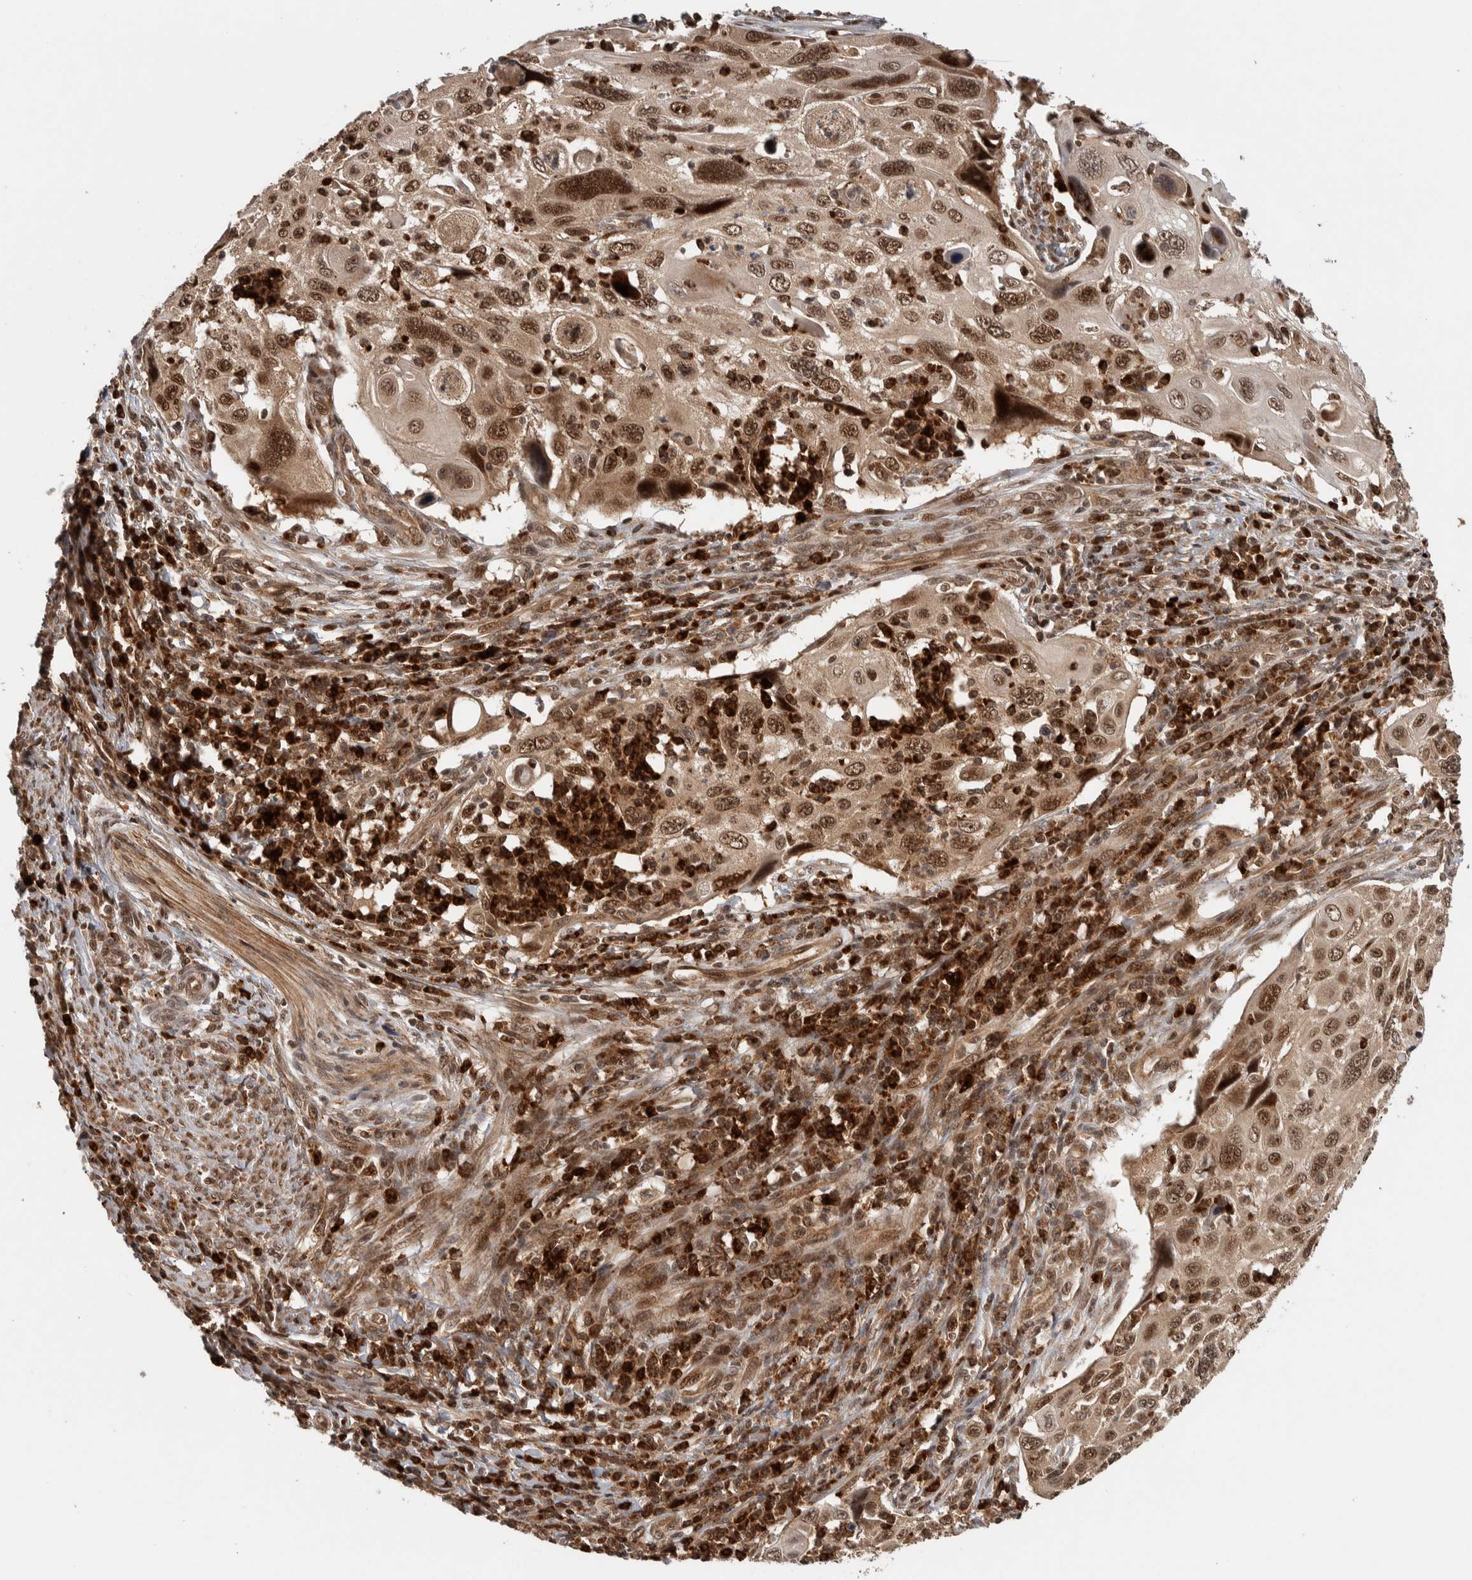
{"staining": {"intensity": "strong", "quantity": ">75%", "location": "cytoplasmic/membranous,nuclear"}, "tissue": "cervical cancer", "cell_type": "Tumor cells", "image_type": "cancer", "snomed": [{"axis": "morphology", "description": "Squamous cell carcinoma, NOS"}, {"axis": "topography", "description": "Cervix"}], "caption": "Immunohistochemical staining of cervical cancer (squamous cell carcinoma) displays high levels of strong cytoplasmic/membranous and nuclear protein positivity in about >75% of tumor cells.", "gene": "RPS6KA4", "patient": {"sex": "female", "age": 70}}